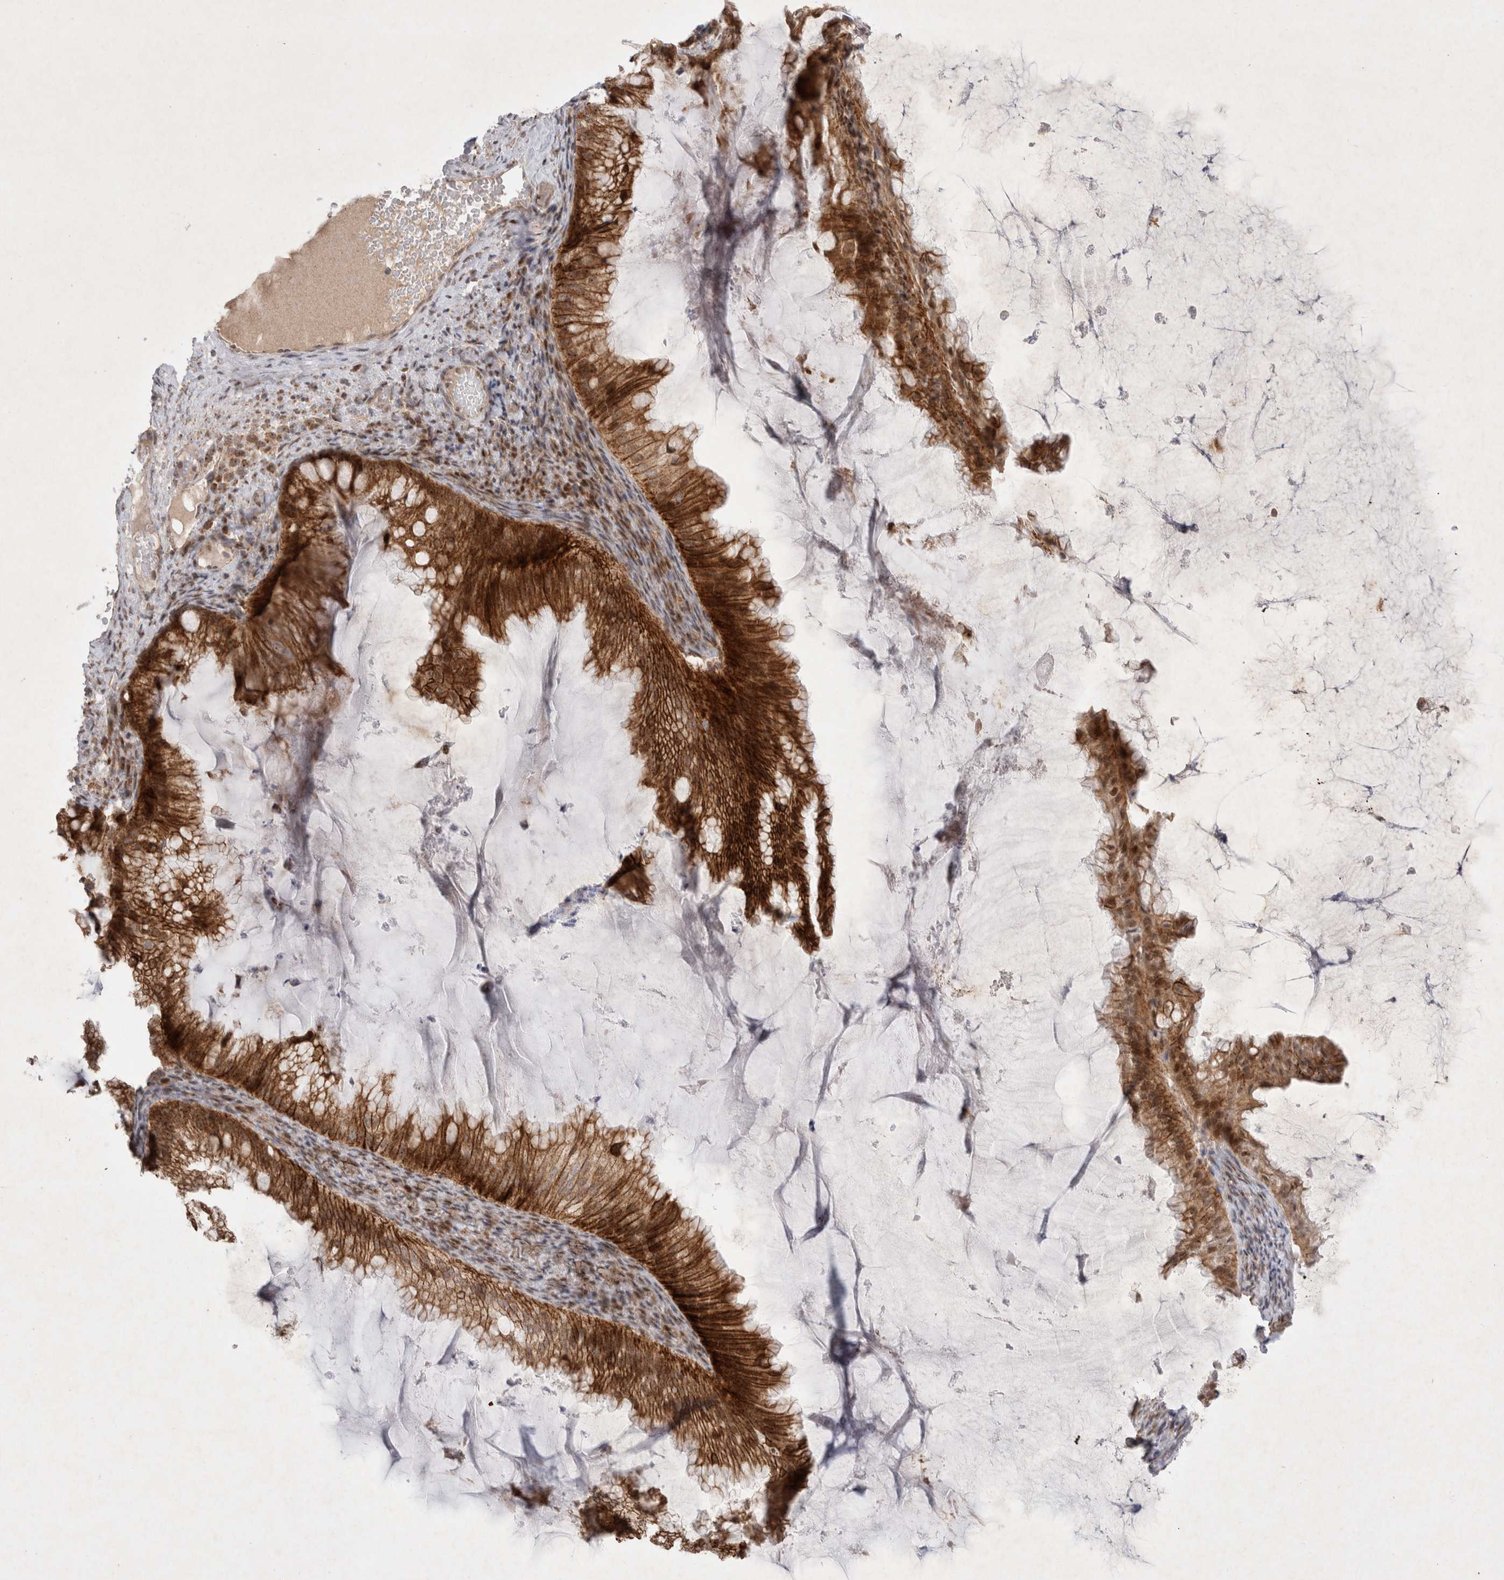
{"staining": {"intensity": "strong", "quantity": ">75%", "location": "cytoplasmic/membranous"}, "tissue": "ovarian cancer", "cell_type": "Tumor cells", "image_type": "cancer", "snomed": [{"axis": "morphology", "description": "Cystadenocarcinoma, mucinous, NOS"}, {"axis": "topography", "description": "Ovary"}], "caption": "Mucinous cystadenocarcinoma (ovarian) tissue exhibits strong cytoplasmic/membranous staining in about >75% of tumor cells, visualized by immunohistochemistry.", "gene": "MRPL37", "patient": {"sex": "female", "age": 61}}